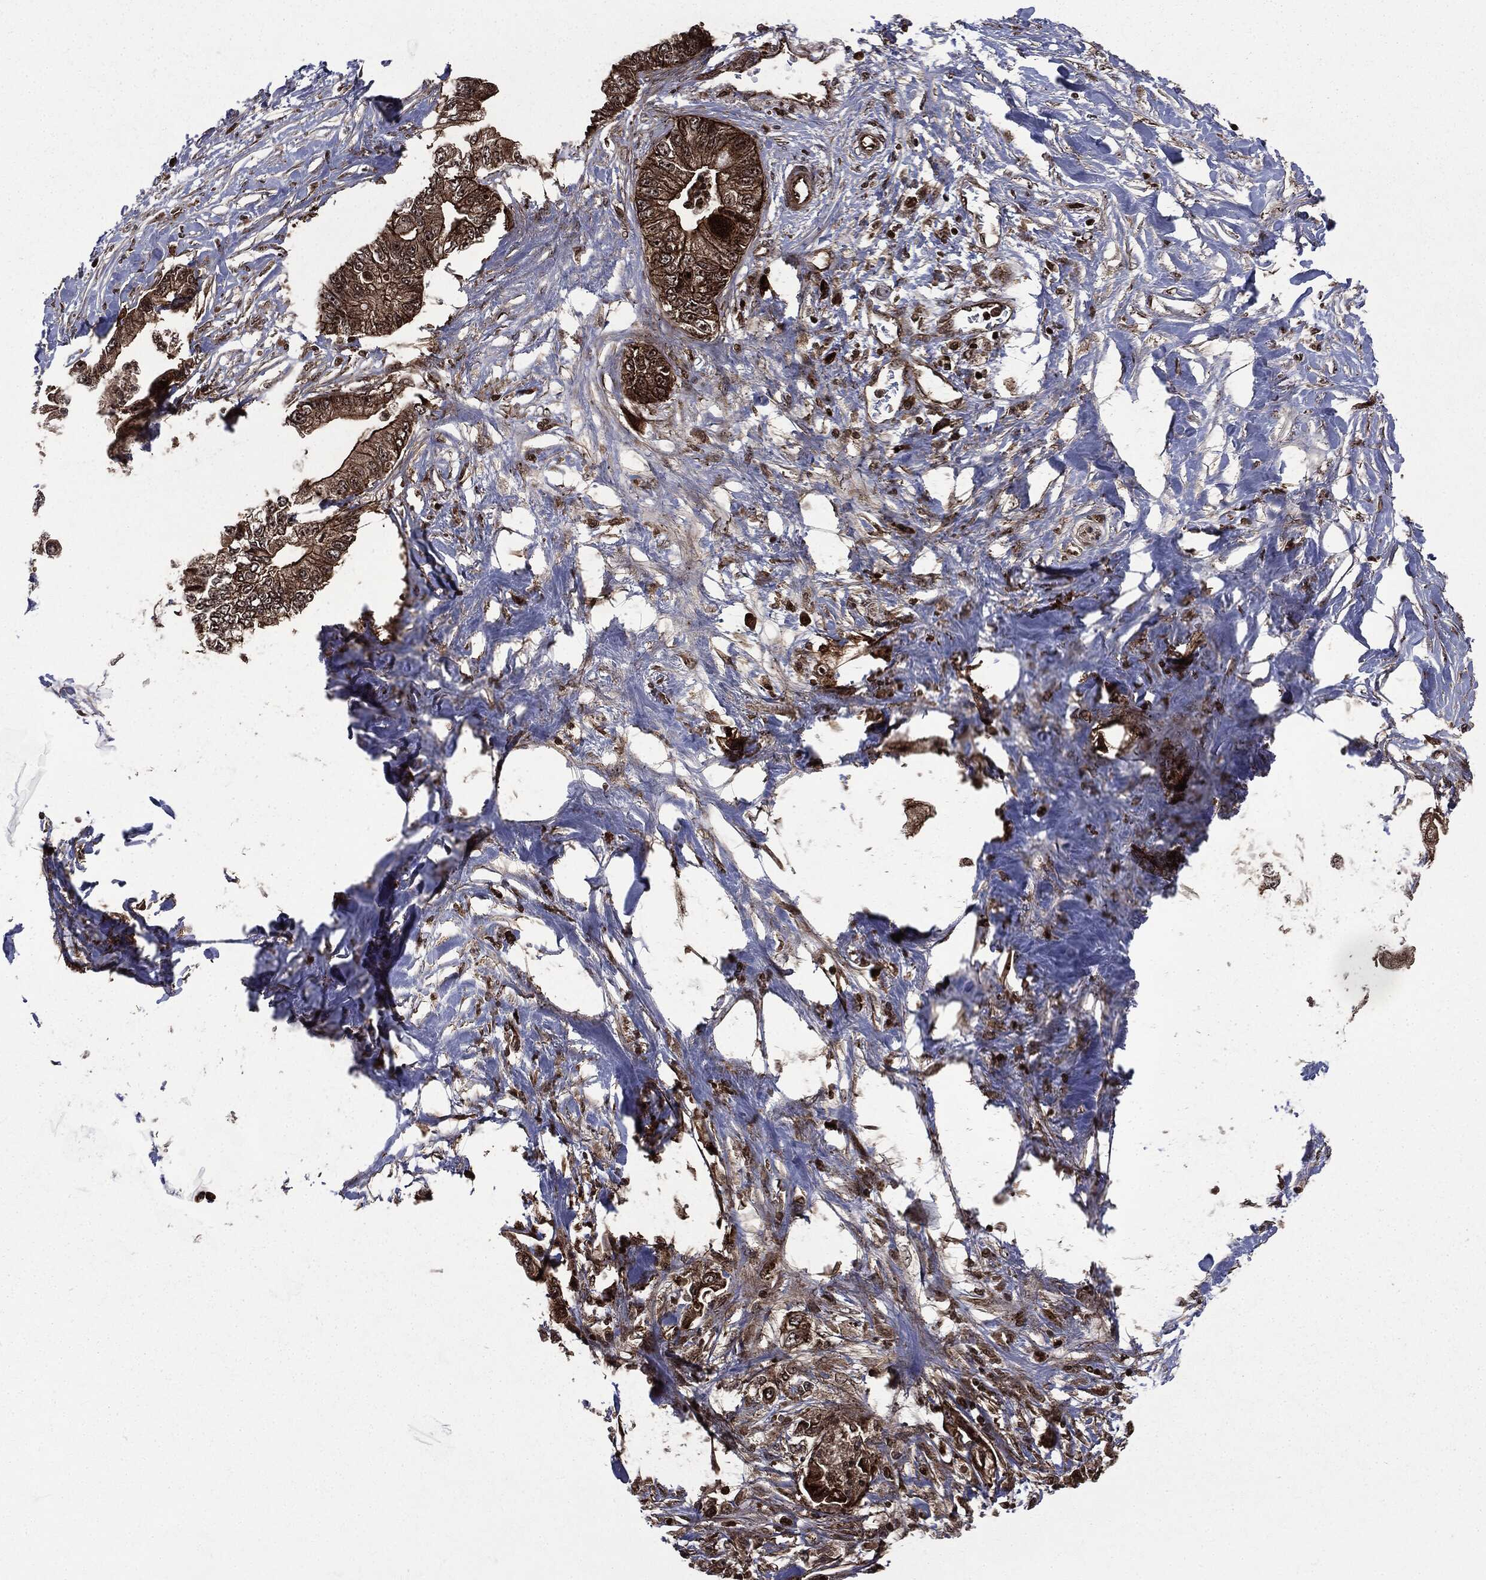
{"staining": {"intensity": "moderate", "quantity": ">75%", "location": "cytoplasmic/membranous,nuclear"}, "tissue": "pancreatic cancer", "cell_type": "Tumor cells", "image_type": "cancer", "snomed": [{"axis": "morphology", "description": "Adenocarcinoma, NOS"}, {"axis": "topography", "description": "Pancreas"}], "caption": "A histopathology image of pancreatic cancer stained for a protein exhibits moderate cytoplasmic/membranous and nuclear brown staining in tumor cells.", "gene": "CARD6", "patient": {"sex": "male", "age": 61}}